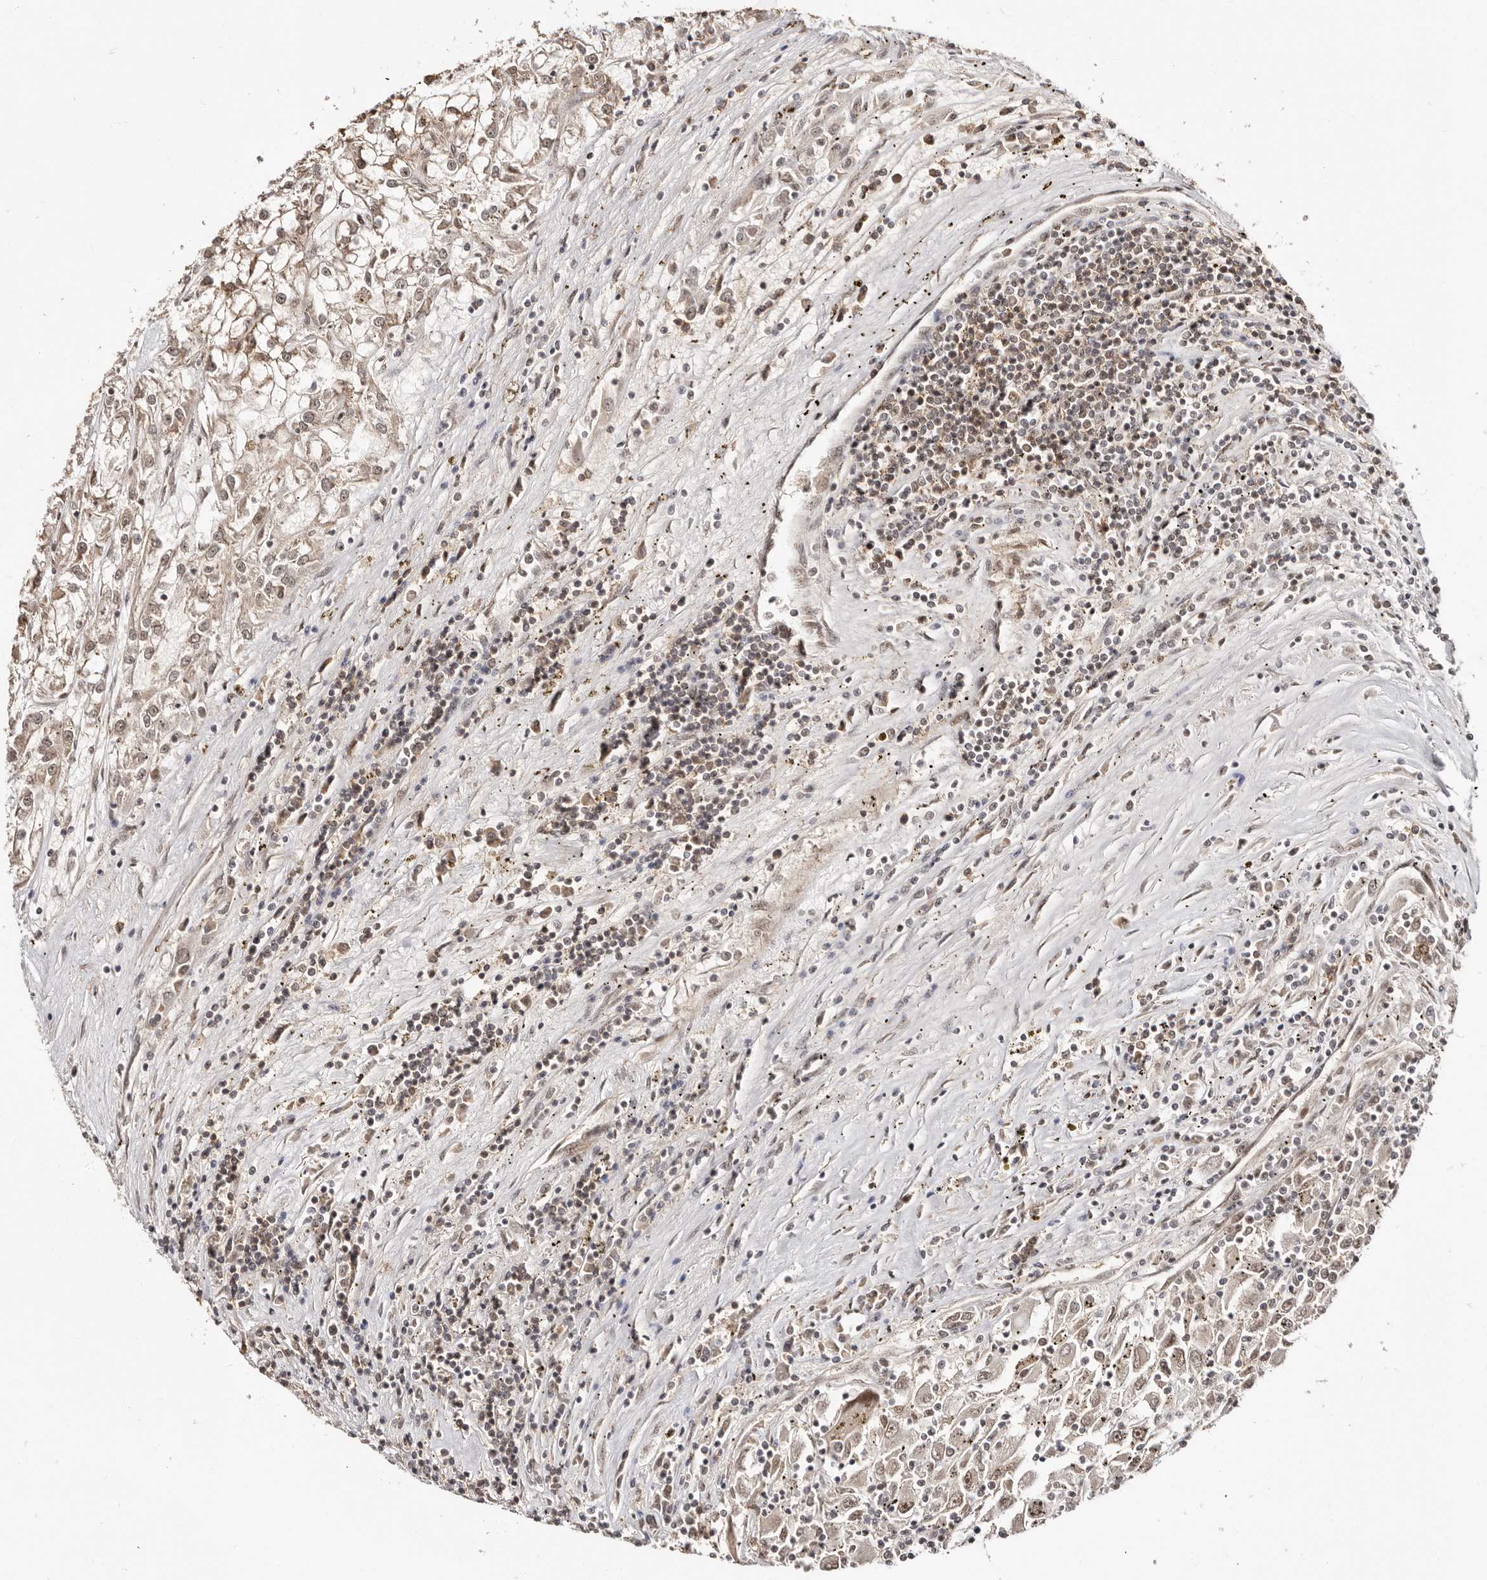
{"staining": {"intensity": "weak", "quantity": ">75%", "location": "nuclear"}, "tissue": "renal cancer", "cell_type": "Tumor cells", "image_type": "cancer", "snomed": [{"axis": "morphology", "description": "Adenocarcinoma, NOS"}, {"axis": "topography", "description": "Kidney"}], "caption": "The histopathology image shows a brown stain indicating the presence of a protein in the nuclear of tumor cells in renal adenocarcinoma.", "gene": "MED8", "patient": {"sex": "female", "age": 52}}